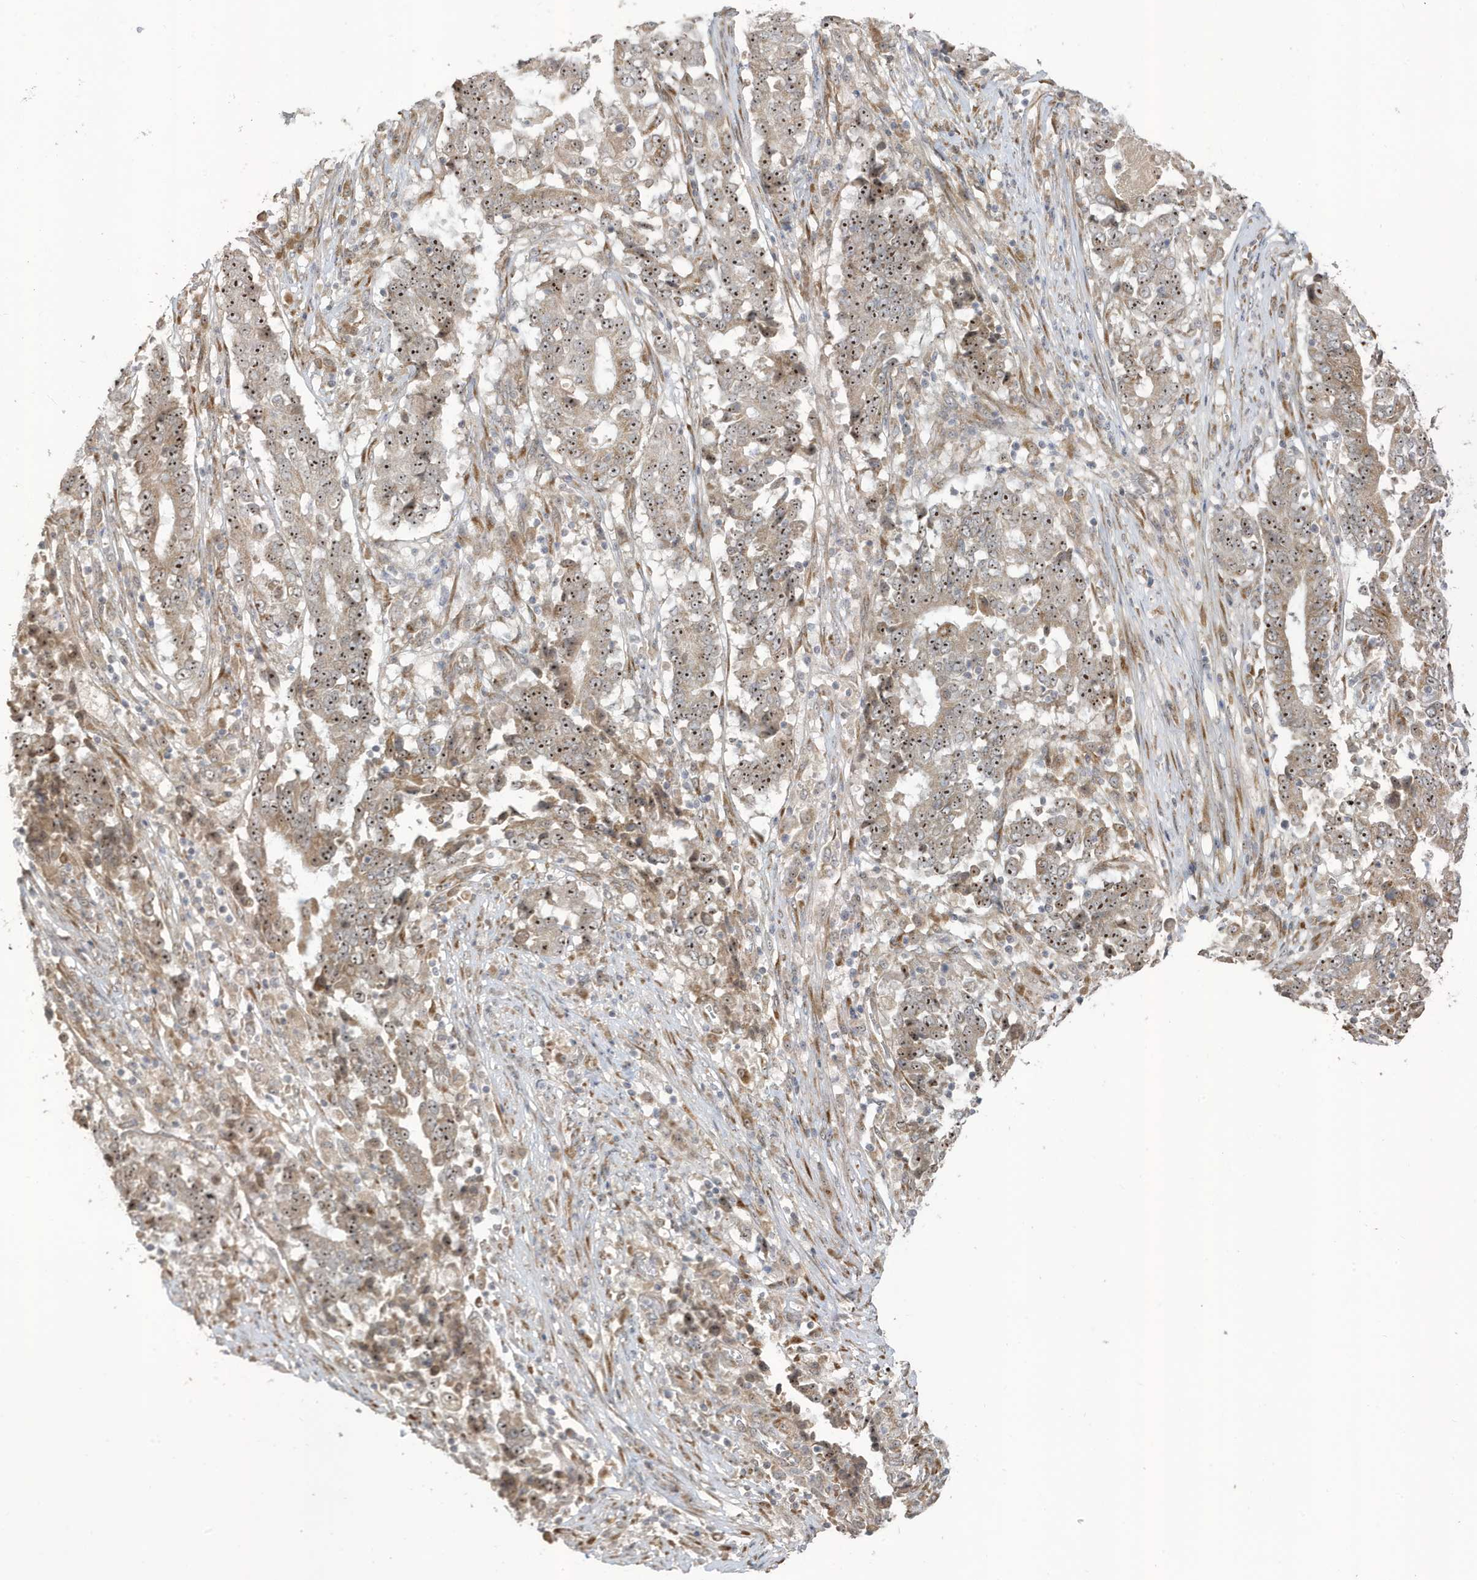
{"staining": {"intensity": "moderate", "quantity": ">75%", "location": "nuclear"}, "tissue": "stomach cancer", "cell_type": "Tumor cells", "image_type": "cancer", "snomed": [{"axis": "morphology", "description": "Adenocarcinoma, NOS"}, {"axis": "topography", "description": "Stomach"}], "caption": "This micrograph exhibits IHC staining of human stomach cancer, with medium moderate nuclear positivity in about >75% of tumor cells.", "gene": "ECM2", "patient": {"sex": "male", "age": 59}}